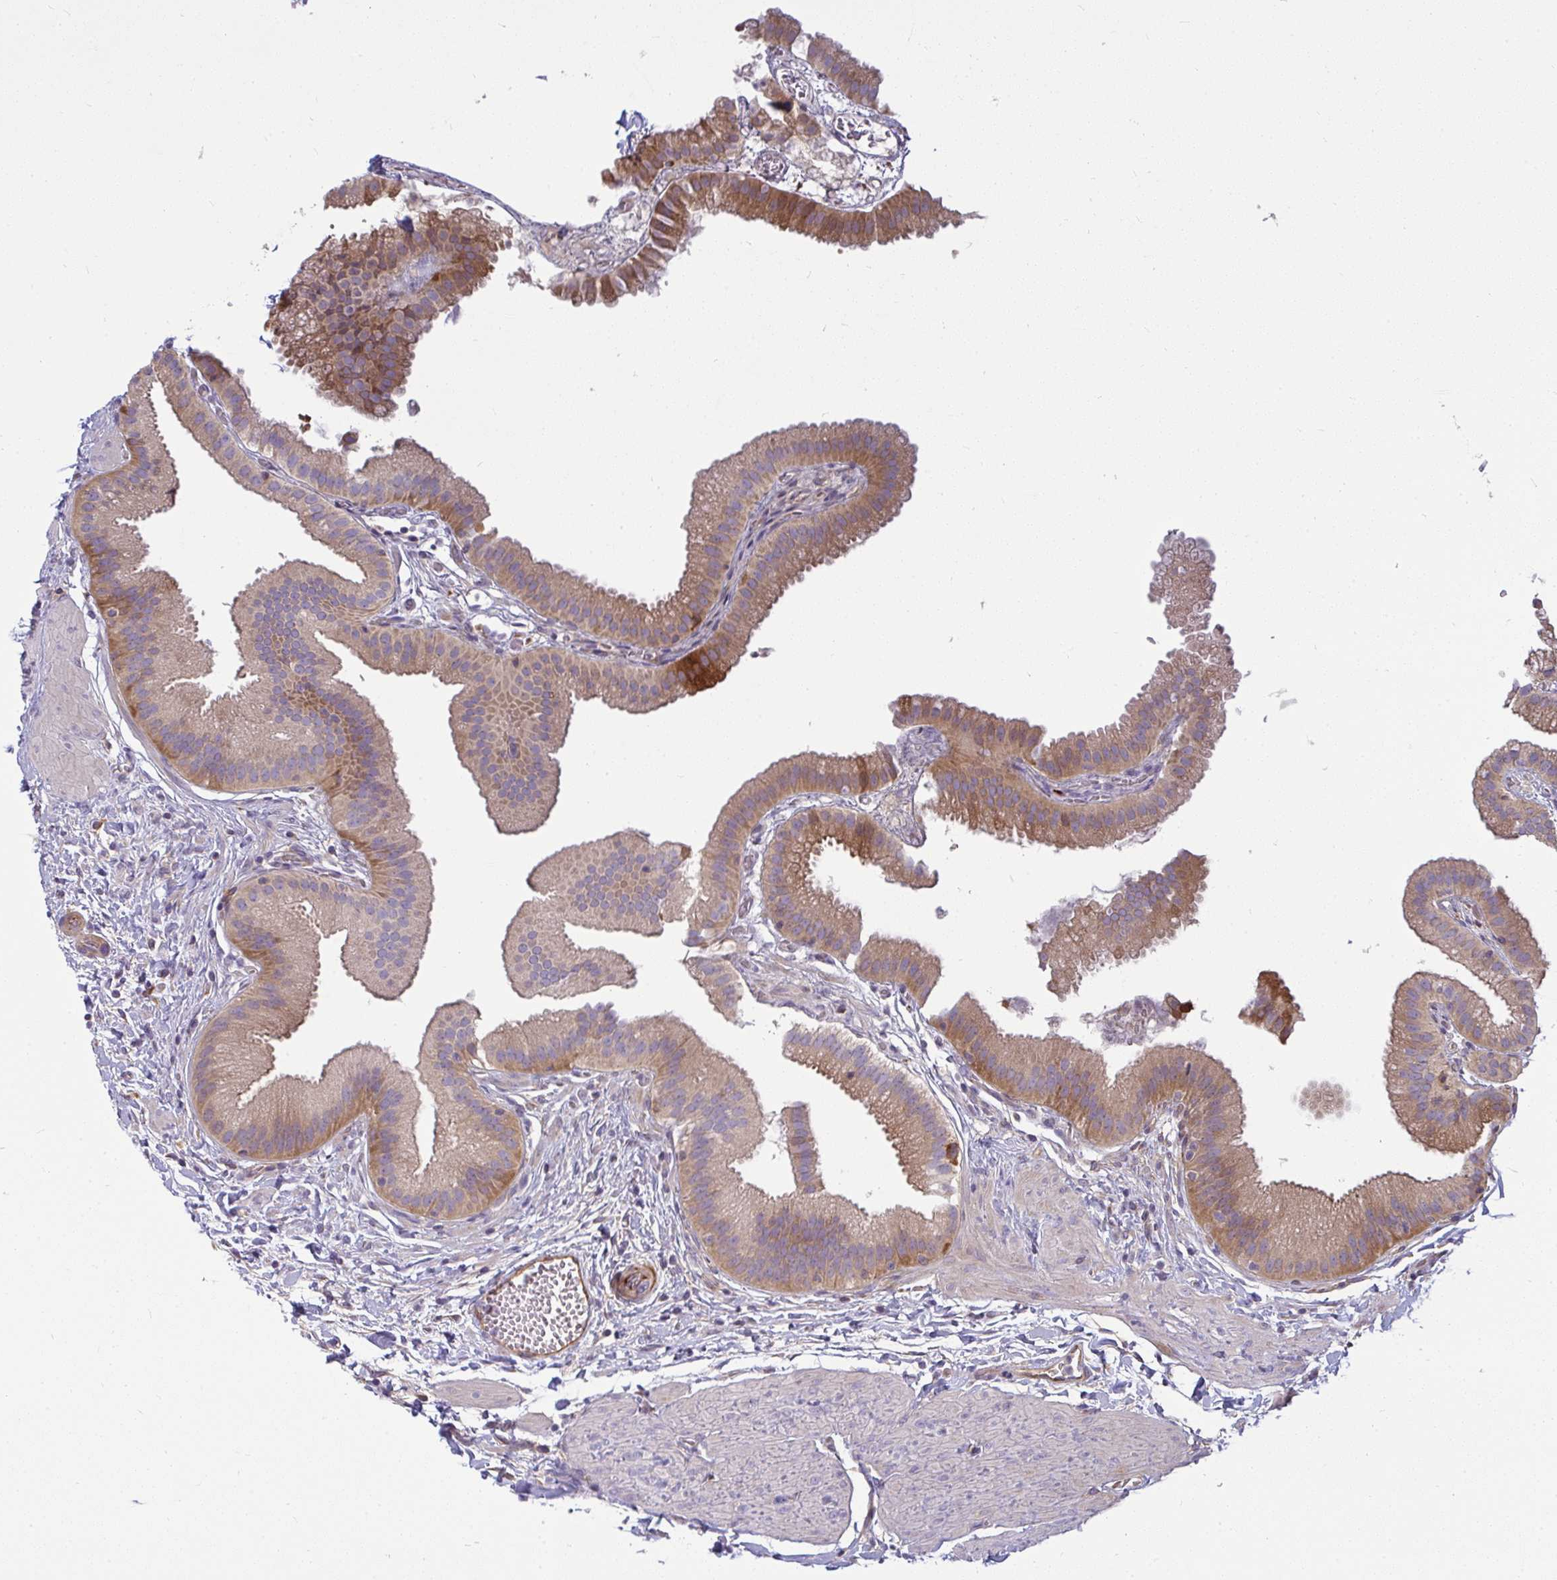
{"staining": {"intensity": "moderate", "quantity": "25%-75%", "location": "cytoplasmic/membranous"}, "tissue": "gallbladder", "cell_type": "Glandular cells", "image_type": "normal", "snomed": [{"axis": "morphology", "description": "Normal tissue, NOS"}, {"axis": "topography", "description": "Gallbladder"}], "caption": "This is a histology image of immunohistochemistry (IHC) staining of benign gallbladder, which shows moderate positivity in the cytoplasmic/membranous of glandular cells.", "gene": "IFIT3", "patient": {"sex": "female", "age": 63}}